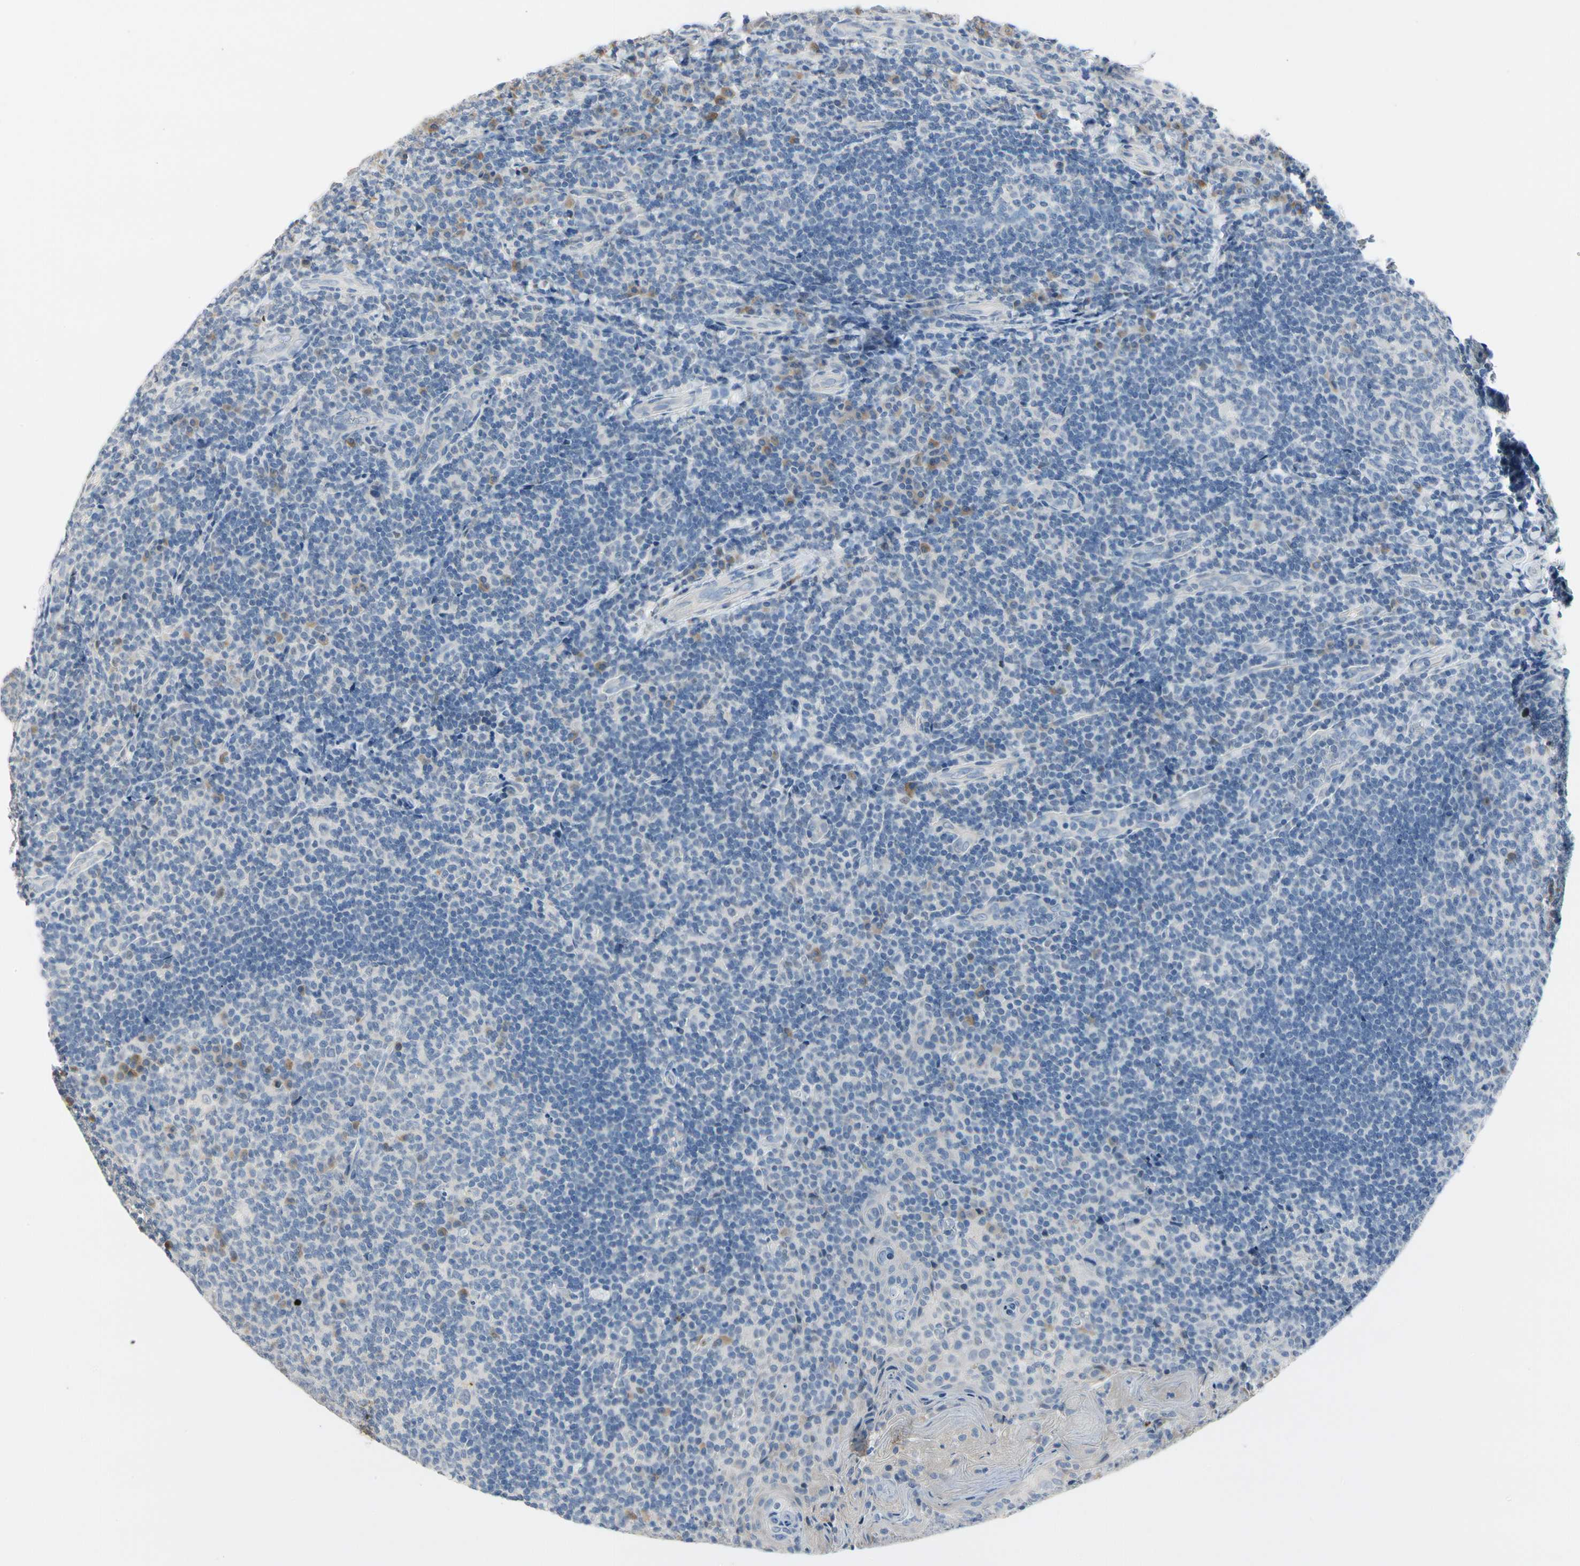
{"staining": {"intensity": "weak", "quantity": "<25%", "location": "cytoplasmic/membranous"}, "tissue": "tonsil", "cell_type": "Germinal center cells", "image_type": "normal", "snomed": [{"axis": "morphology", "description": "Normal tissue, NOS"}, {"axis": "topography", "description": "Tonsil"}], "caption": "Tonsil stained for a protein using immunohistochemistry (IHC) exhibits no positivity germinal center cells.", "gene": "ECRG4", "patient": {"sex": "male", "age": 17}}